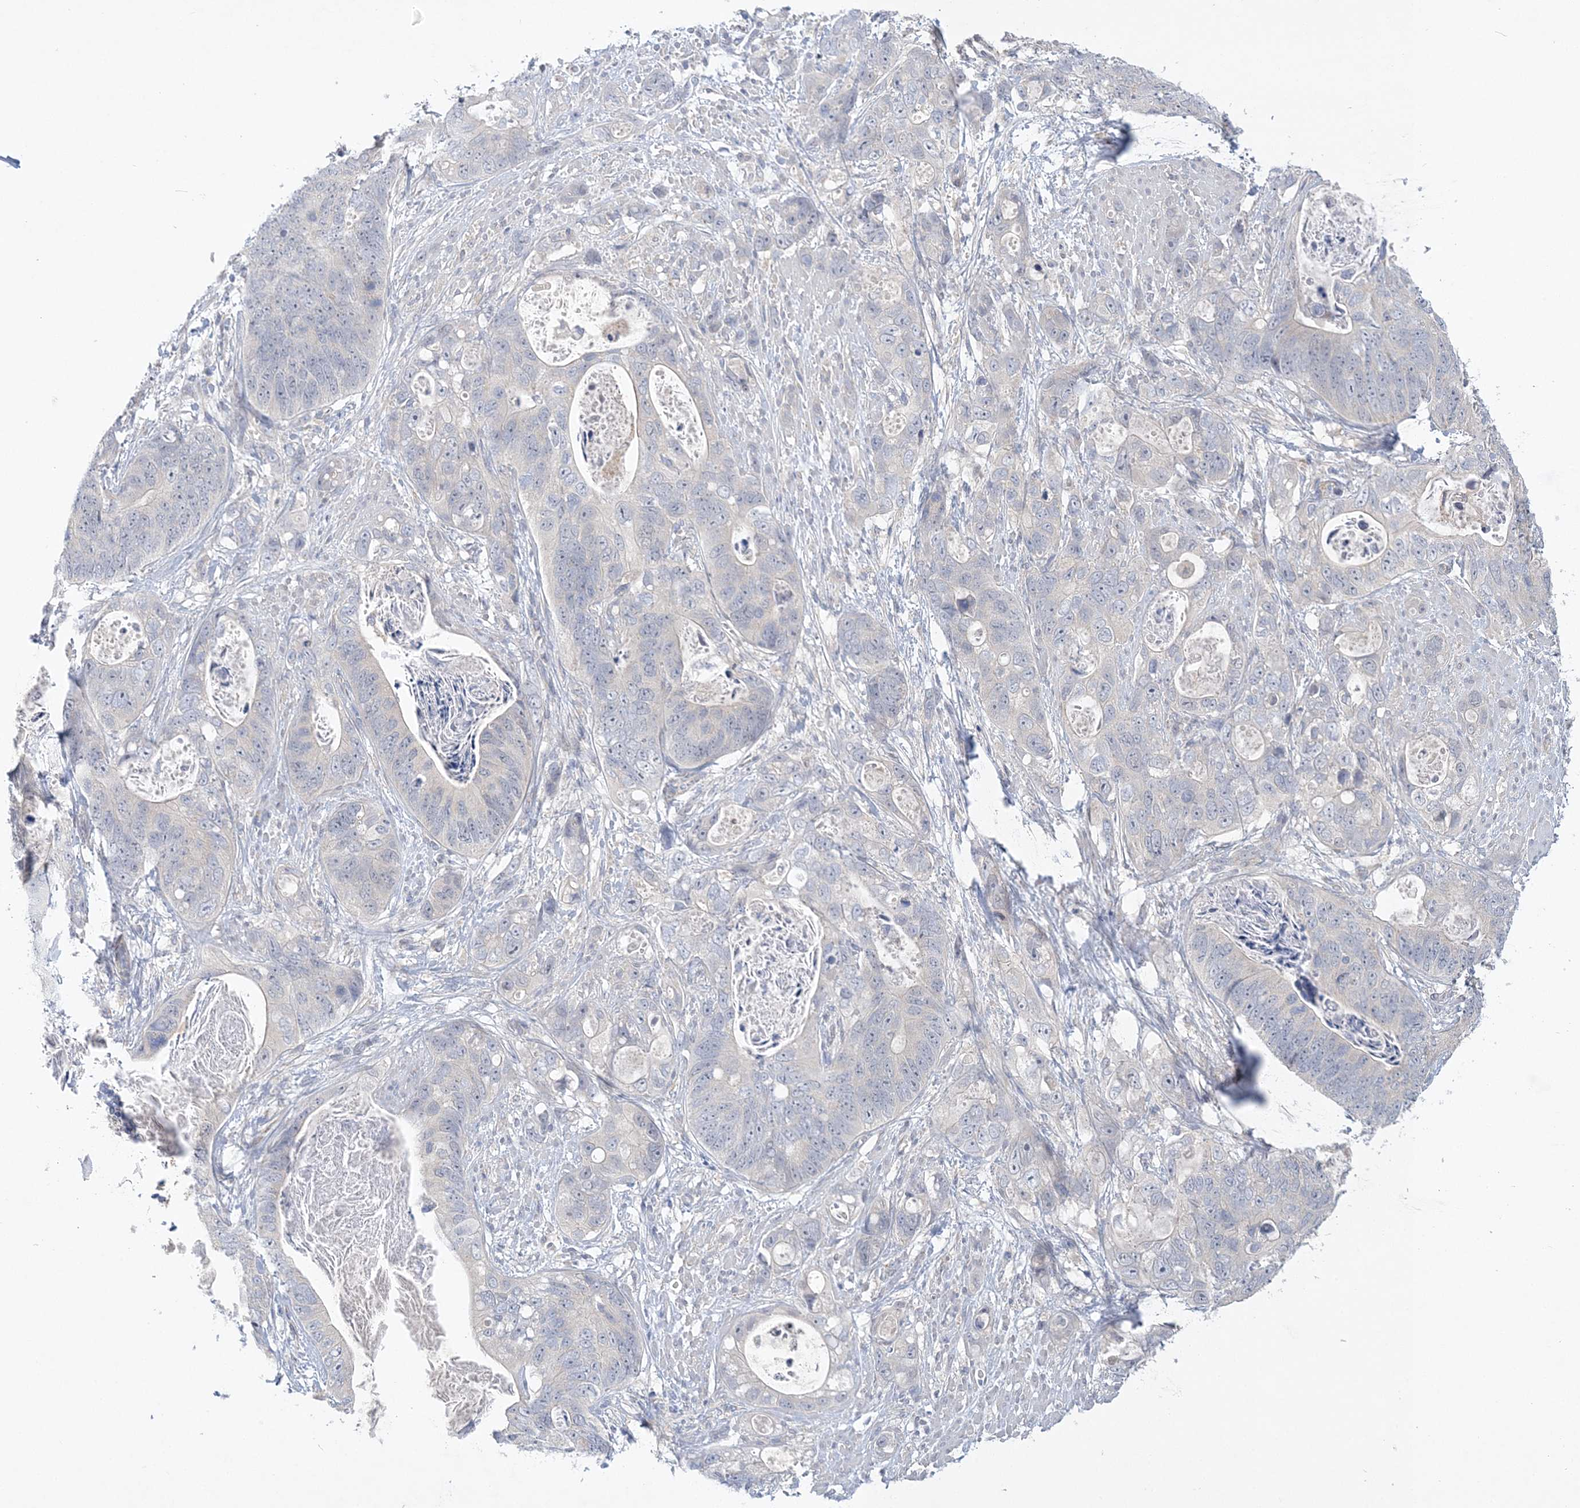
{"staining": {"intensity": "negative", "quantity": "none", "location": "none"}, "tissue": "stomach cancer", "cell_type": "Tumor cells", "image_type": "cancer", "snomed": [{"axis": "morphology", "description": "Adenocarcinoma, NOS"}, {"axis": "topography", "description": "Stomach"}], "caption": "Immunohistochemistry micrograph of human stomach cancer (adenocarcinoma) stained for a protein (brown), which shows no expression in tumor cells. The staining is performed using DAB brown chromogen with nuclei counter-stained in using hematoxylin.", "gene": "ANKRD35", "patient": {"sex": "female", "age": 89}}